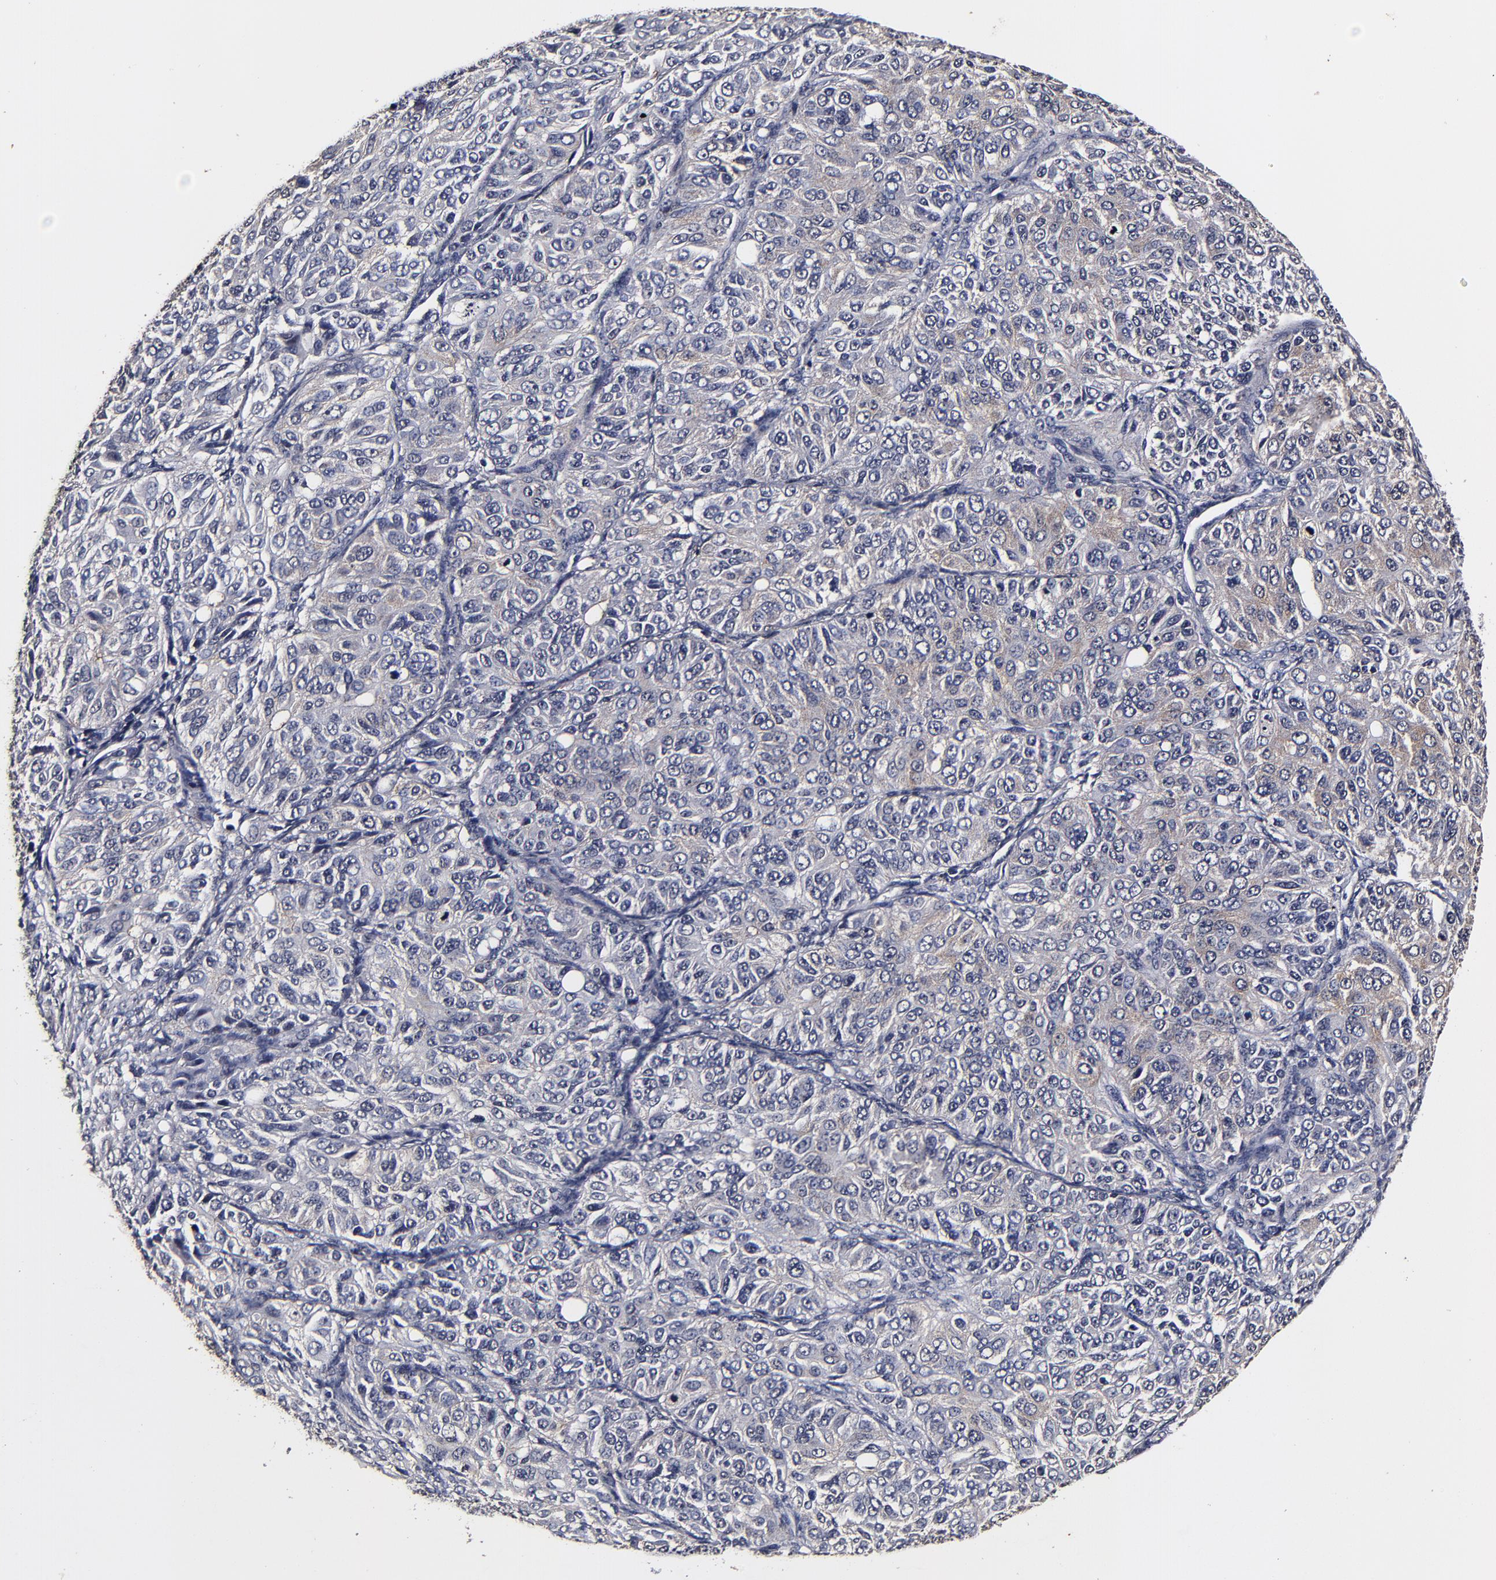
{"staining": {"intensity": "negative", "quantity": "none", "location": "none"}, "tissue": "ovarian cancer", "cell_type": "Tumor cells", "image_type": "cancer", "snomed": [{"axis": "morphology", "description": "Carcinoma, endometroid"}, {"axis": "topography", "description": "Ovary"}], "caption": "A photomicrograph of ovarian cancer stained for a protein reveals no brown staining in tumor cells.", "gene": "MMP15", "patient": {"sex": "female", "age": 51}}